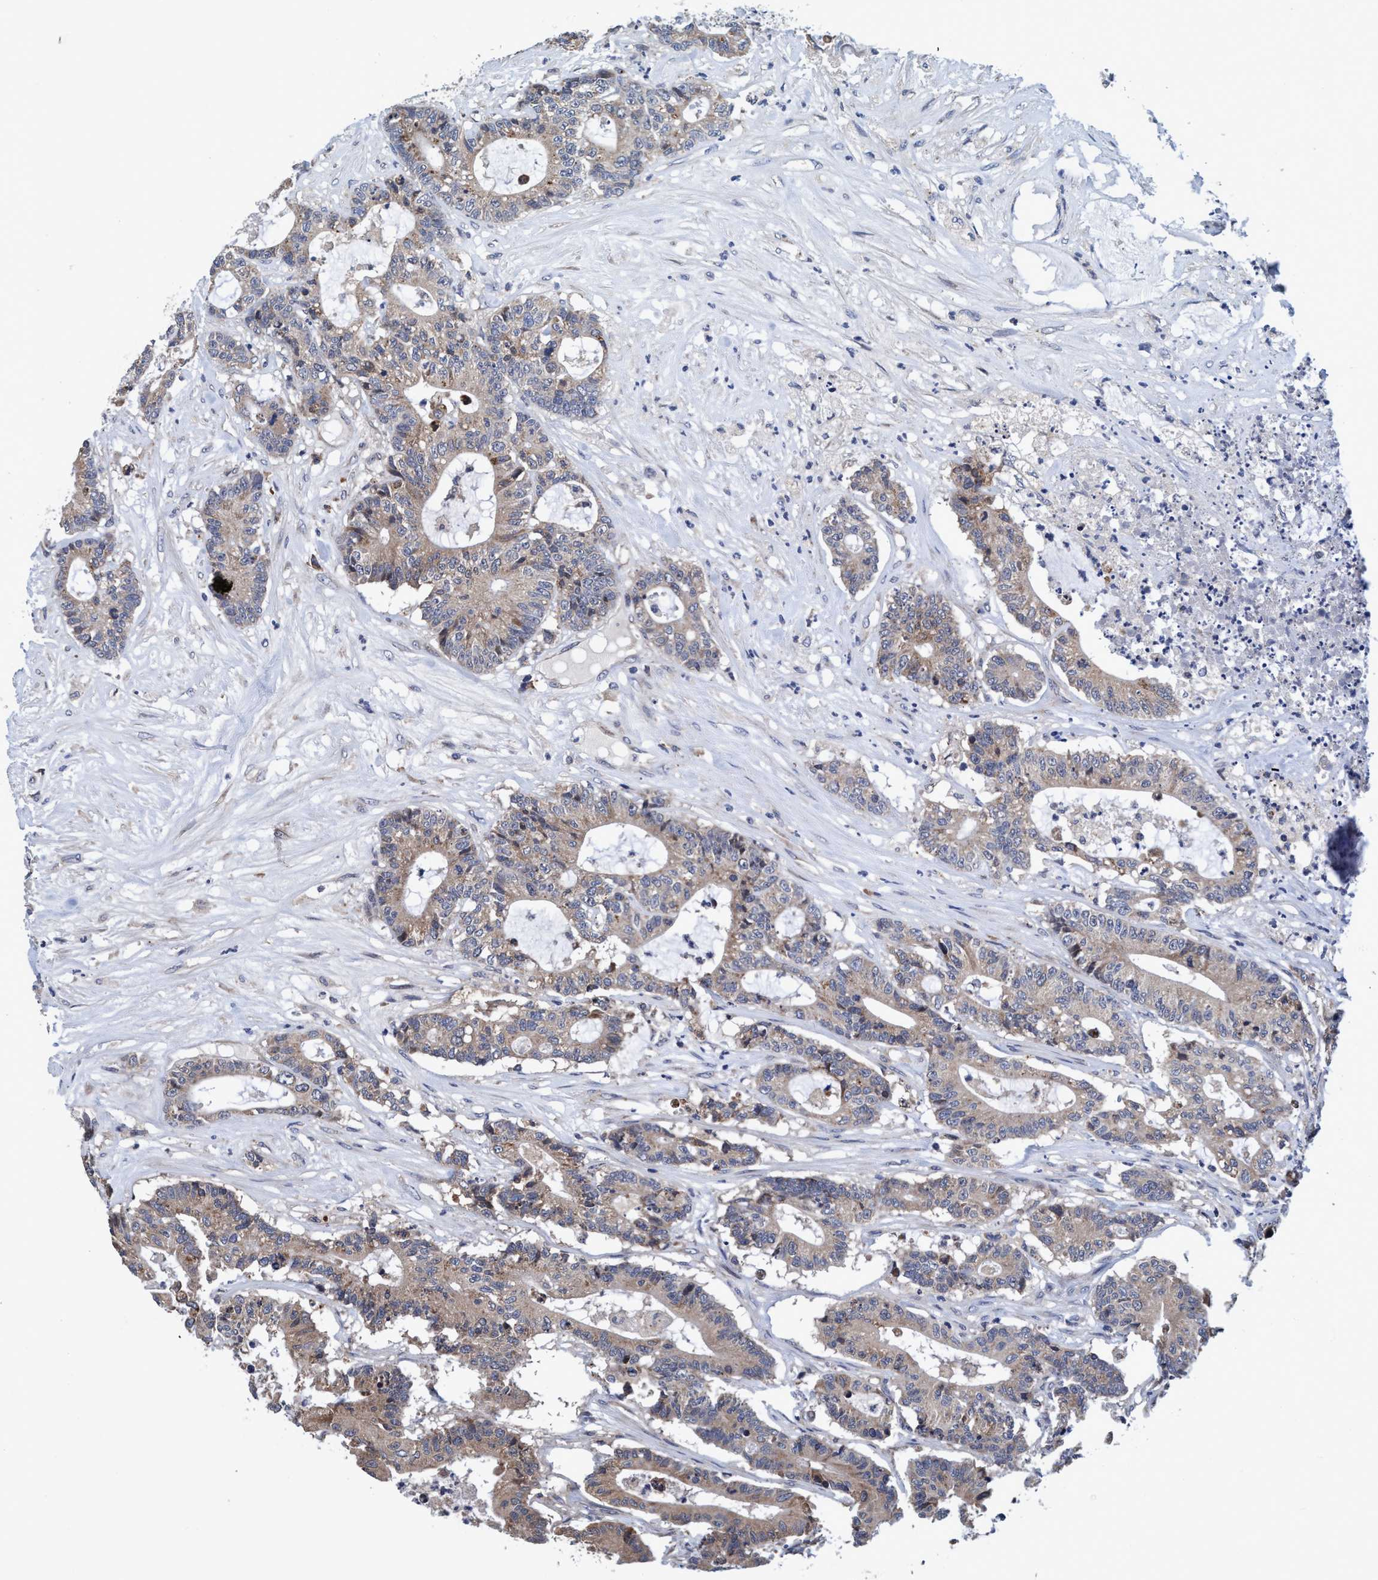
{"staining": {"intensity": "weak", "quantity": ">75%", "location": "cytoplasmic/membranous"}, "tissue": "colorectal cancer", "cell_type": "Tumor cells", "image_type": "cancer", "snomed": [{"axis": "morphology", "description": "Adenocarcinoma, NOS"}, {"axis": "topography", "description": "Colon"}], "caption": "Approximately >75% of tumor cells in colorectal cancer show weak cytoplasmic/membranous protein expression as visualized by brown immunohistochemical staining.", "gene": "CALCOCO2", "patient": {"sex": "female", "age": 84}}